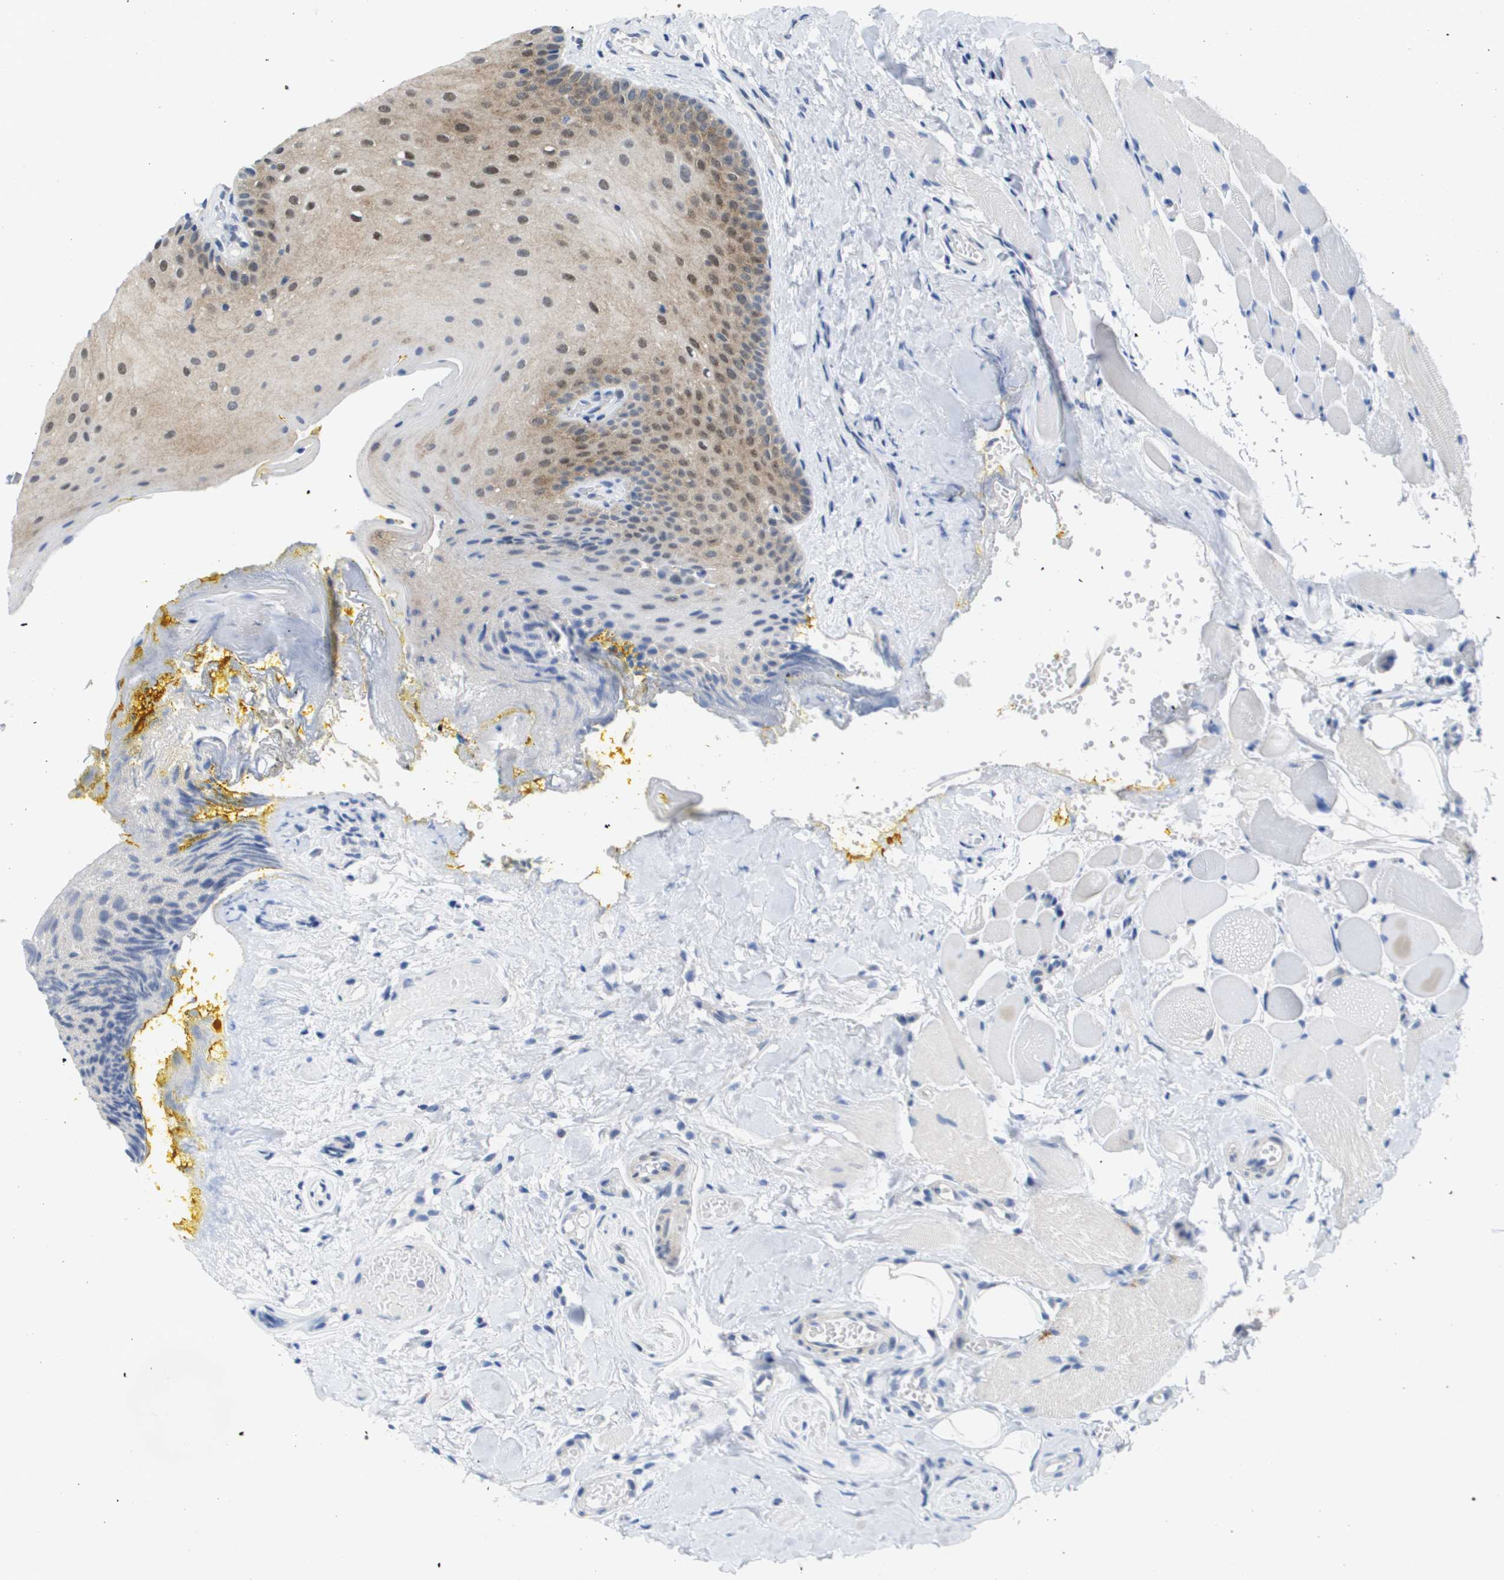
{"staining": {"intensity": "moderate", "quantity": "25%-75%", "location": "cytoplasmic/membranous,nuclear"}, "tissue": "oral mucosa", "cell_type": "Squamous epithelial cells", "image_type": "normal", "snomed": [{"axis": "morphology", "description": "Normal tissue, NOS"}, {"axis": "topography", "description": "Oral tissue"}], "caption": "About 25%-75% of squamous epithelial cells in normal oral mucosa display moderate cytoplasmic/membranous,nuclear protein staining as visualized by brown immunohistochemical staining.", "gene": "FKBP4", "patient": {"sex": "male", "age": 54}}